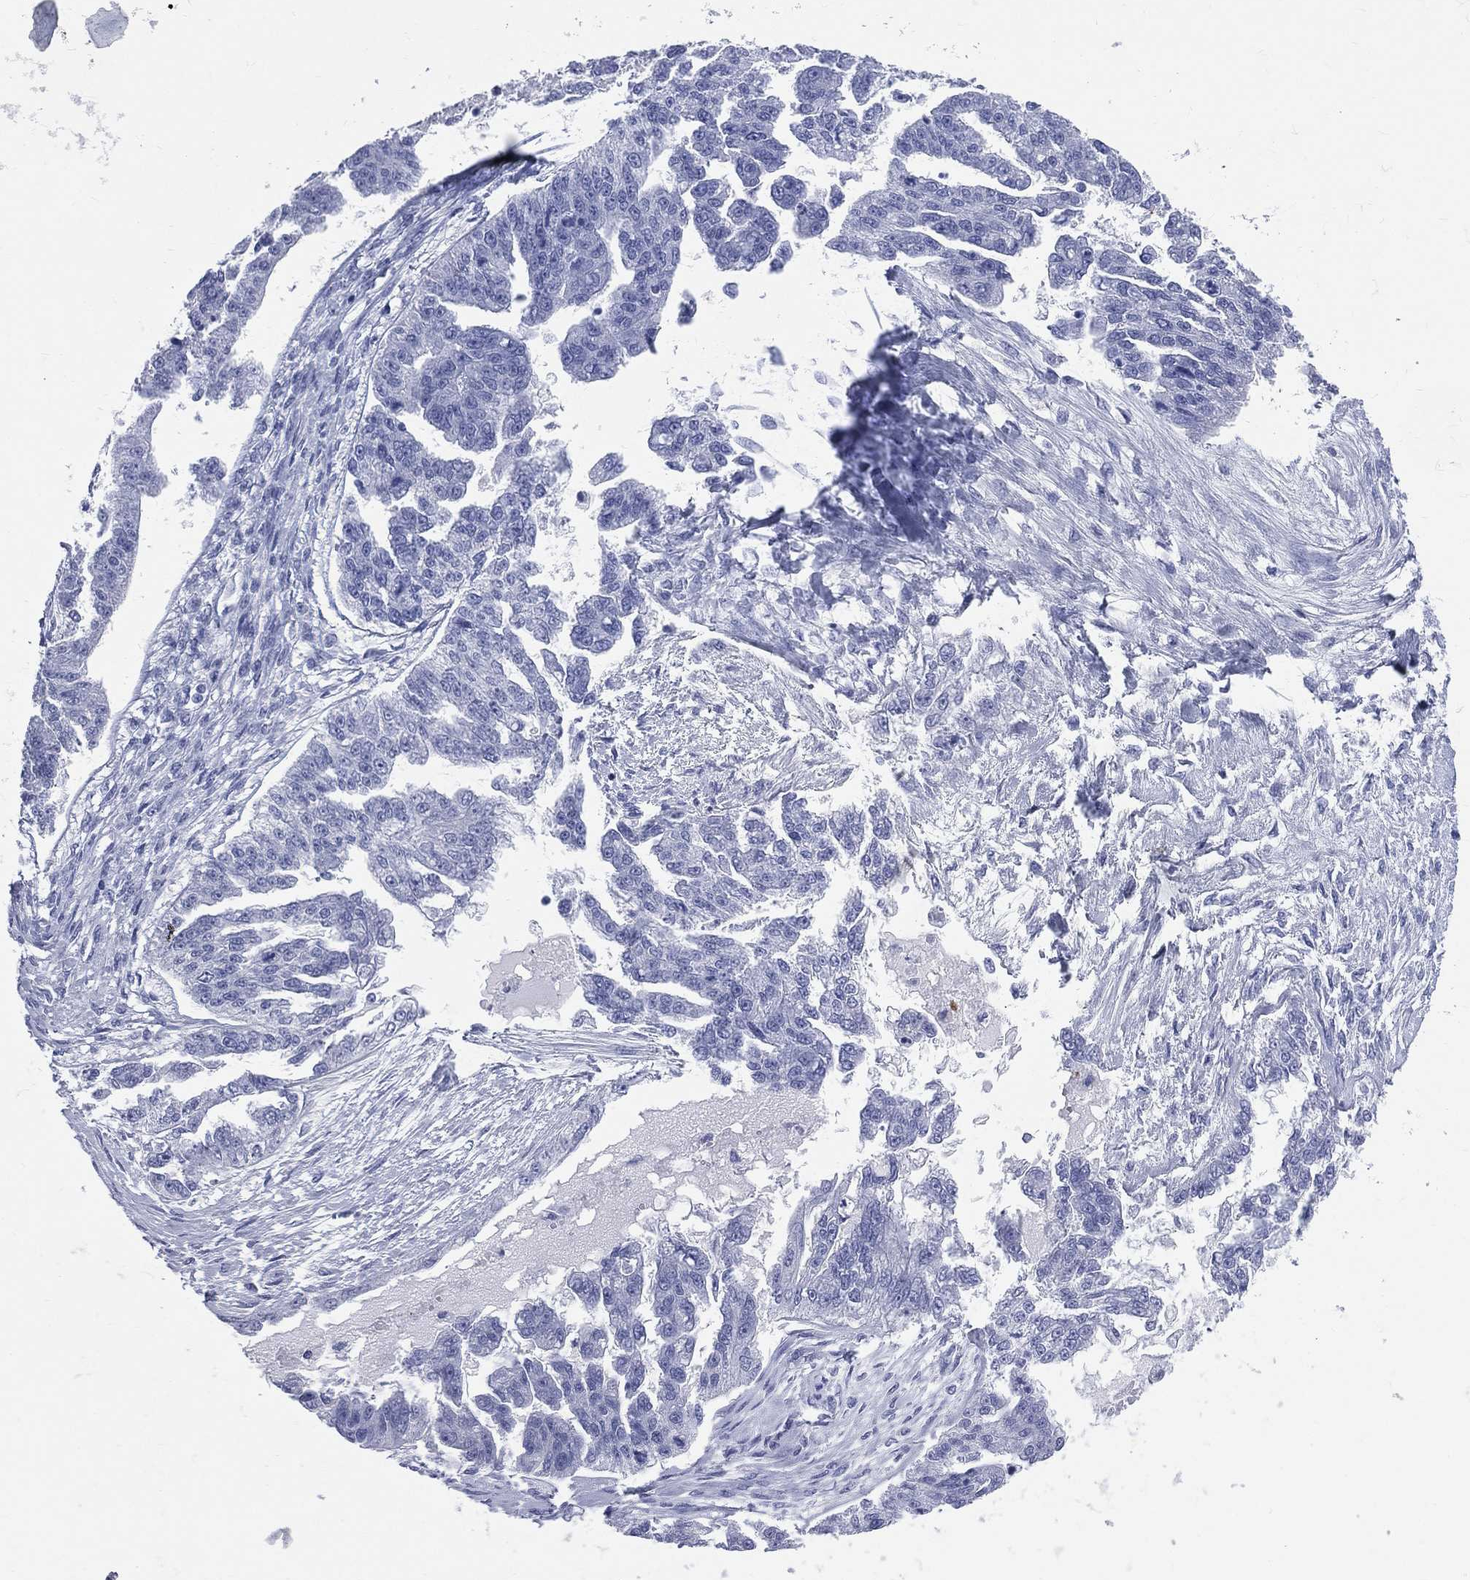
{"staining": {"intensity": "negative", "quantity": "none", "location": "none"}, "tissue": "ovarian cancer", "cell_type": "Tumor cells", "image_type": "cancer", "snomed": [{"axis": "morphology", "description": "Cystadenocarcinoma, serous, NOS"}, {"axis": "topography", "description": "Ovary"}], "caption": "The image demonstrates no significant positivity in tumor cells of ovarian cancer (serous cystadenocarcinoma).", "gene": "PGLYRP1", "patient": {"sex": "female", "age": 58}}